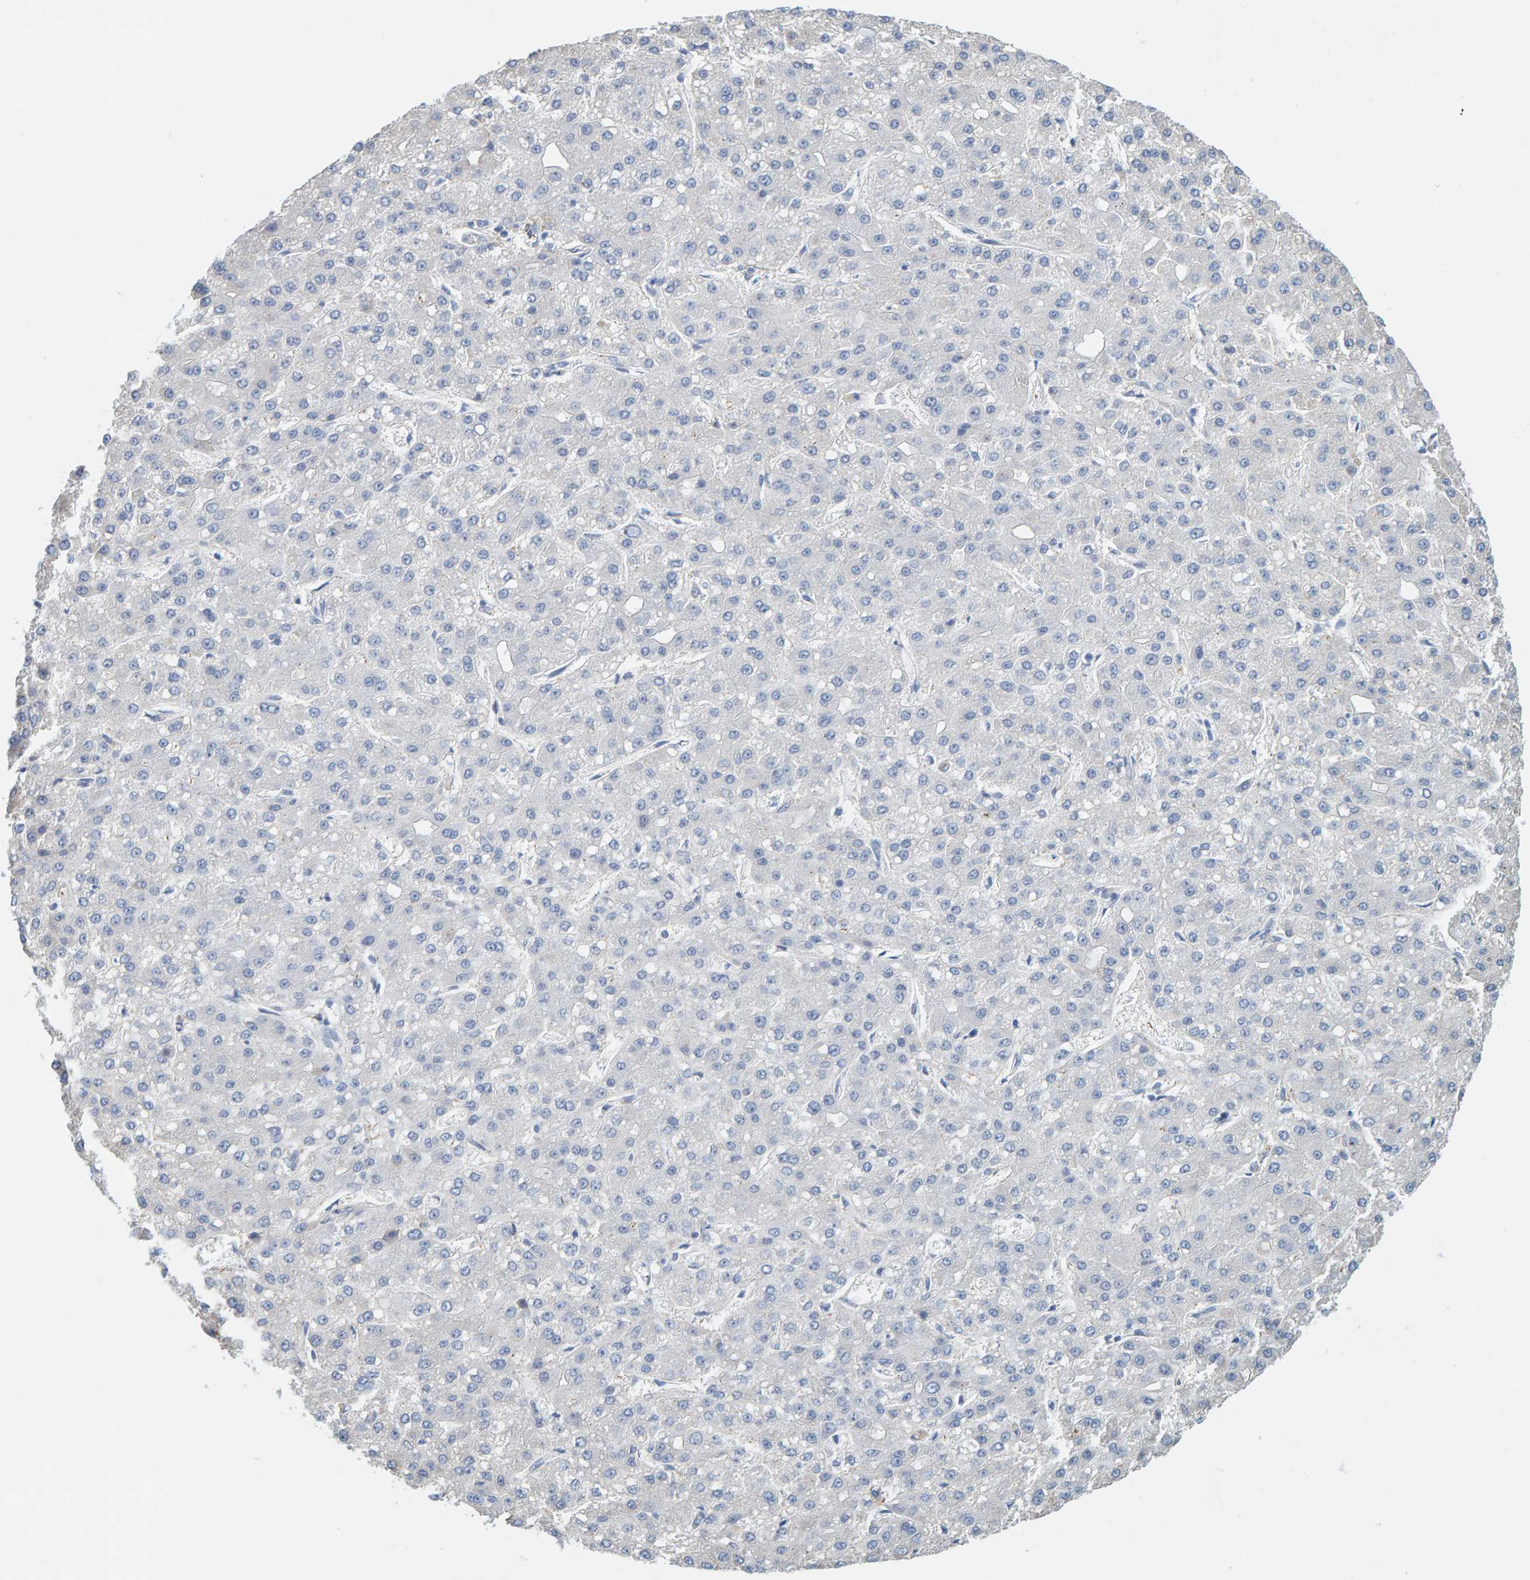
{"staining": {"intensity": "negative", "quantity": "none", "location": "none"}, "tissue": "liver cancer", "cell_type": "Tumor cells", "image_type": "cancer", "snomed": [{"axis": "morphology", "description": "Carcinoma, Hepatocellular, NOS"}, {"axis": "topography", "description": "Liver"}], "caption": "Tumor cells are negative for protein expression in human liver cancer (hepatocellular carcinoma).", "gene": "MAP1B", "patient": {"sex": "male", "age": 67}}